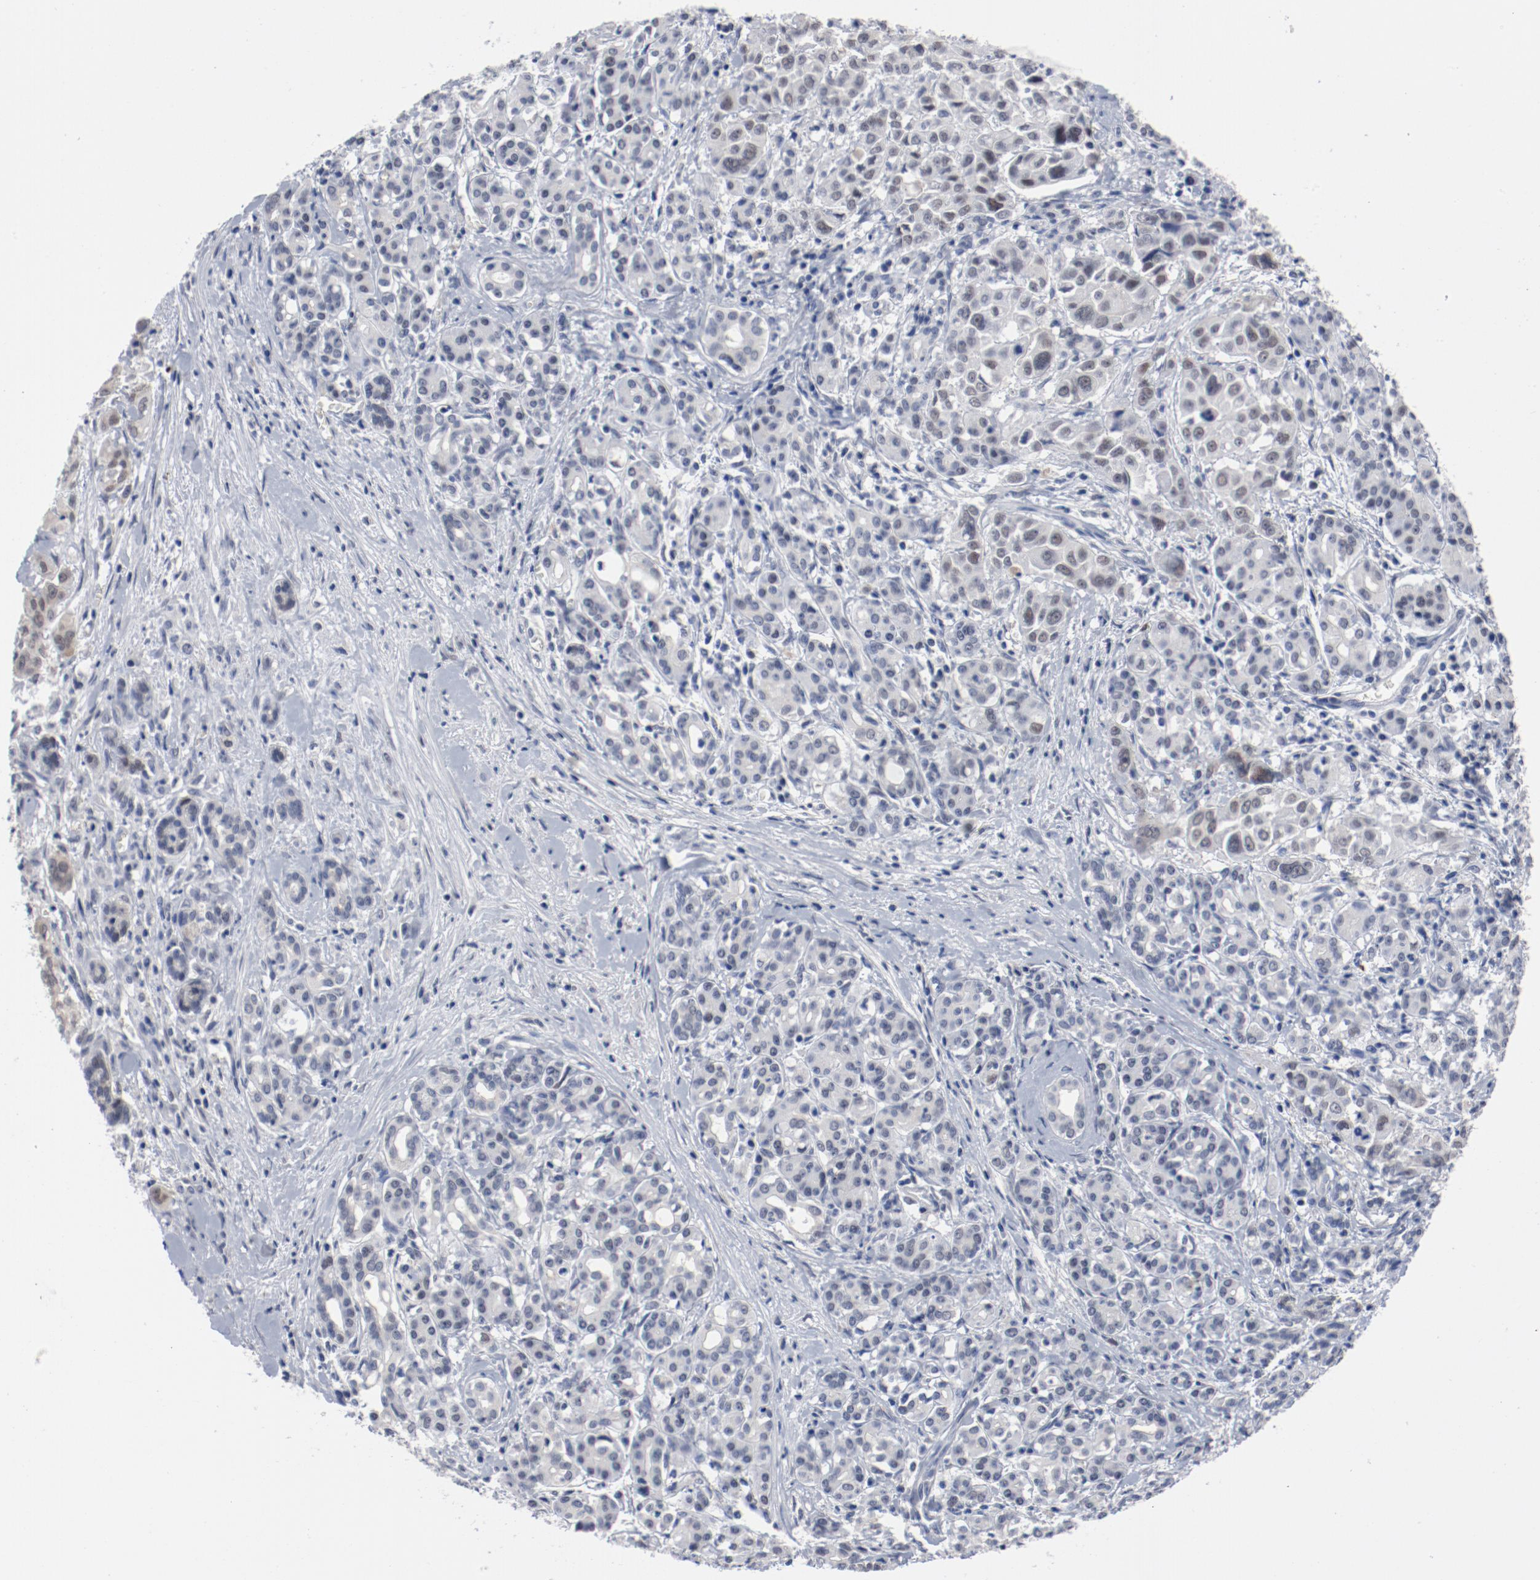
{"staining": {"intensity": "weak", "quantity": "<25%", "location": "nuclear"}, "tissue": "pancreatic cancer", "cell_type": "Tumor cells", "image_type": "cancer", "snomed": [{"axis": "morphology", "description": "Adenocarcinoma, NOS"}, {"axis": "topography", "description": "Pancreas"}], "caption": "A high-resolution photomicrograph shows IHC staining of pancreatic cancer, which reveals no significant positivity in tumor cells.", "gene": "ANKLE2", "patient": {"sex": "female", "age": 52}}